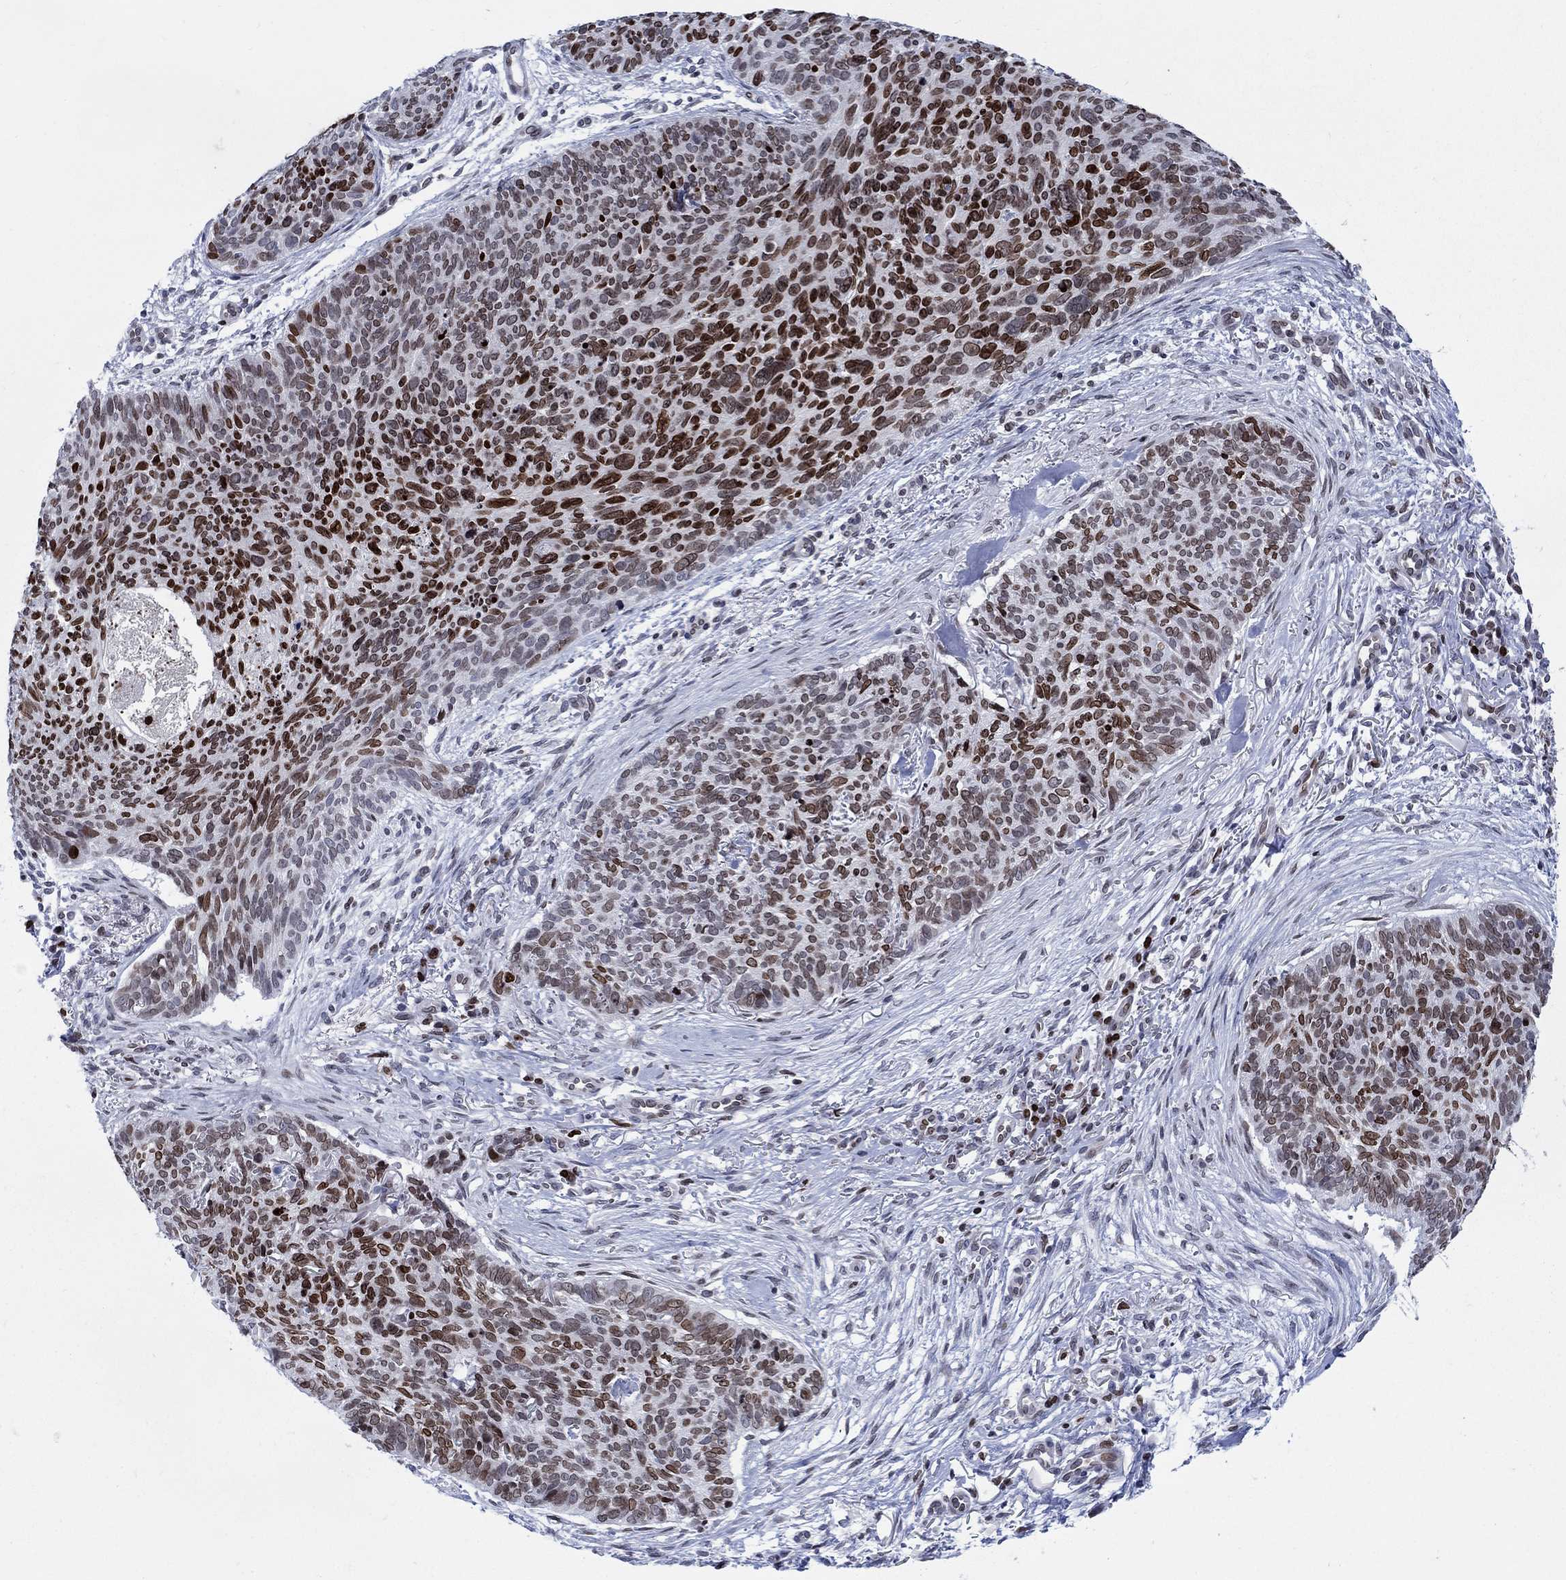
{"staining": {"intensity": "strong", "quantity": "25%-75%", "location": "nuclear"}, "tissue": "skin cancer", "cell_type": "Tumor cells", "image_type": "cancer", "snomed": [{"axis": "morphology", "description": "Basal cell carcinoma"}, {"axis": "topography", "description": "Skin"}], "caption": "About 25%-75% of tumor cells in skin cancer display strong nuclear protein positivity as visualized by brown immunohistochemical staining.", "gene": "HMGA1", "patient": {"sex": "male", "age": 64}}